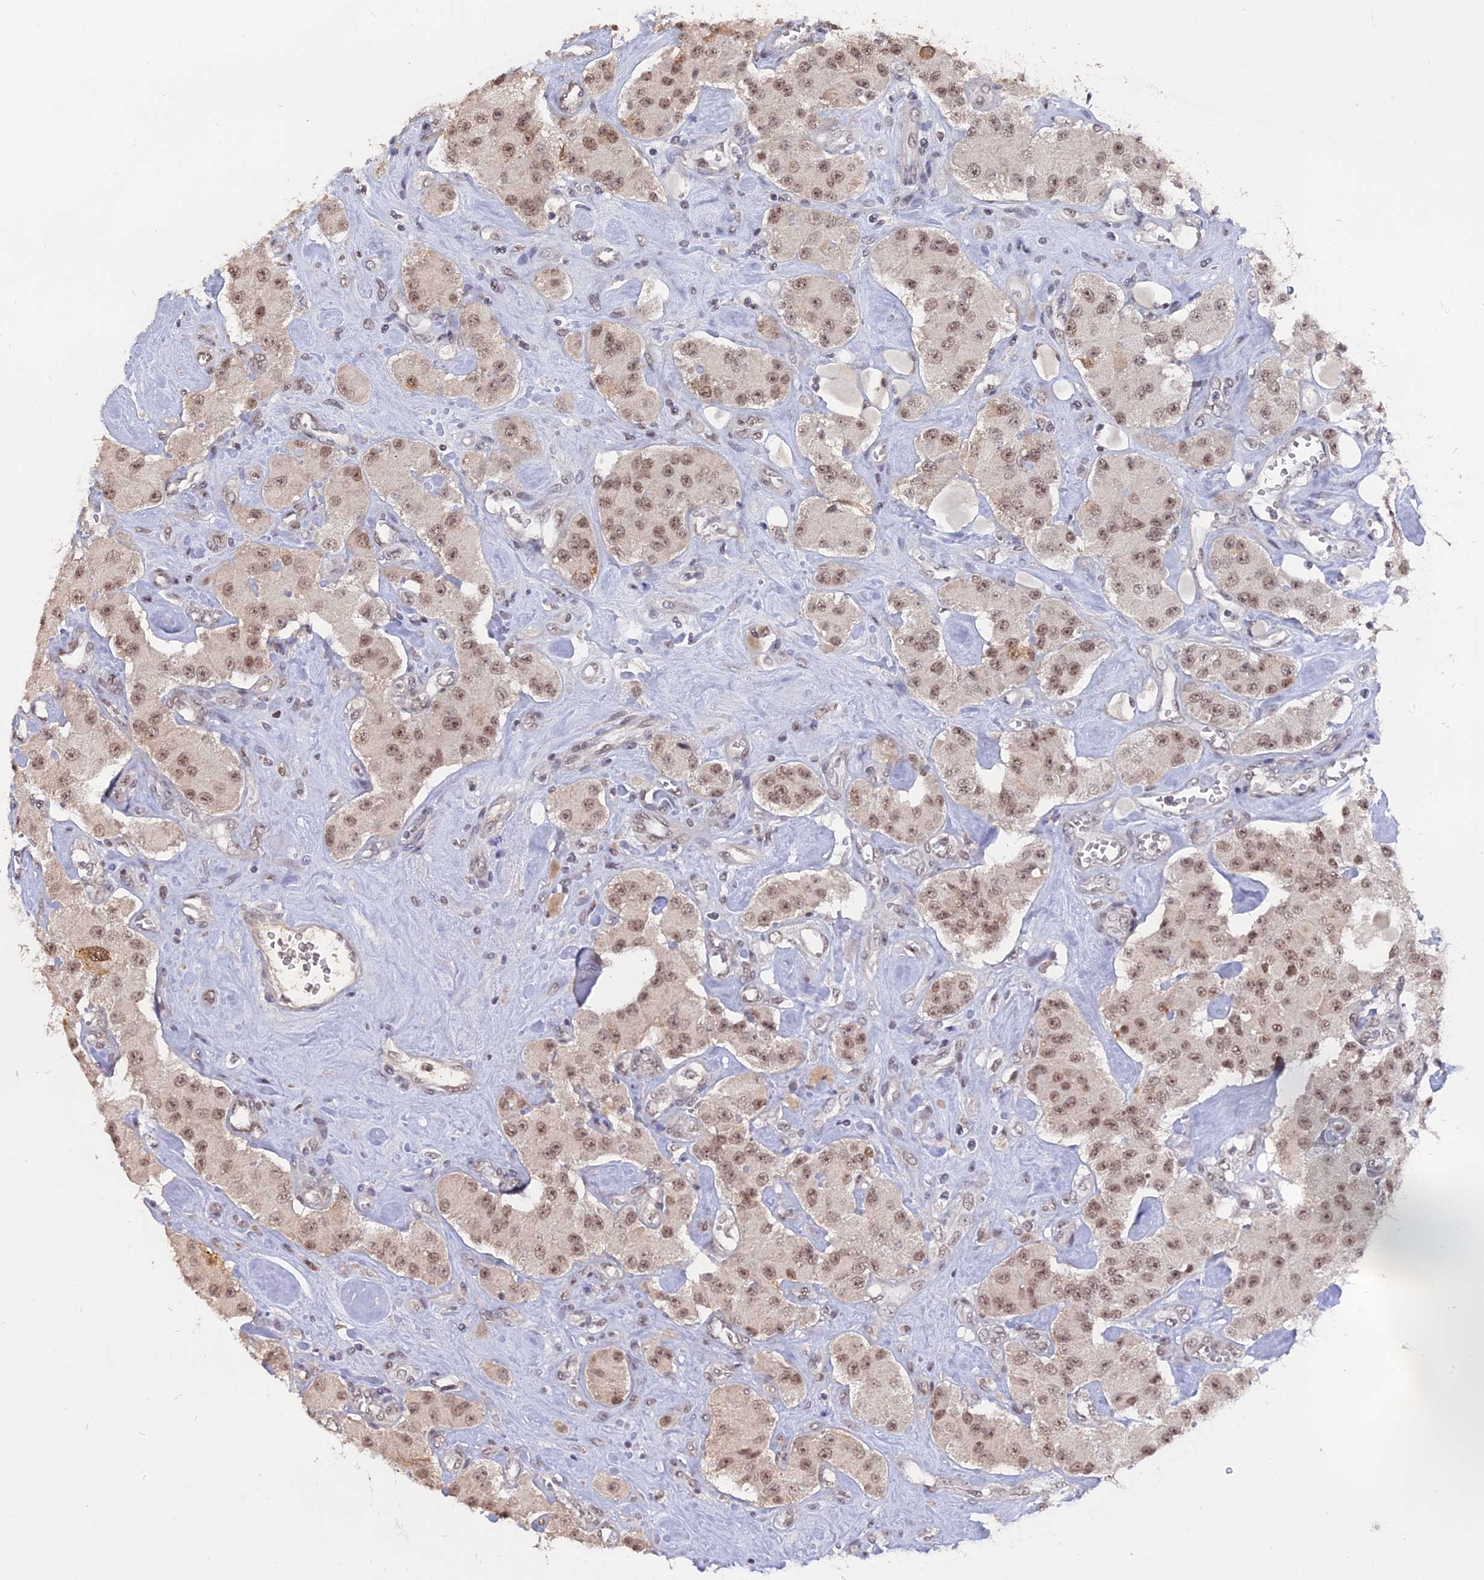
{"staining": {"intensity": "moderate", "quantity": ">75%", "location": "nuclear"}, "tissue": "carcinoid", "cell_type": "Tumor cells", "image_type": "cancer", "snomed": [{"axis": "morphology", "description": "Carcinoid, malignant, NOS"}, {"axis": "topography", "description": "Pancreas"}], "caption": "Immunohistochemistry (IHC) histopathology image of human carcinoid (malignant) stained for a protein (brown), which shows medium levels of moderate nuclear expression in approximately >75% of tumor cells.", "gene": "NR1H3", "patient": {"sex": "male", "age": 41}}